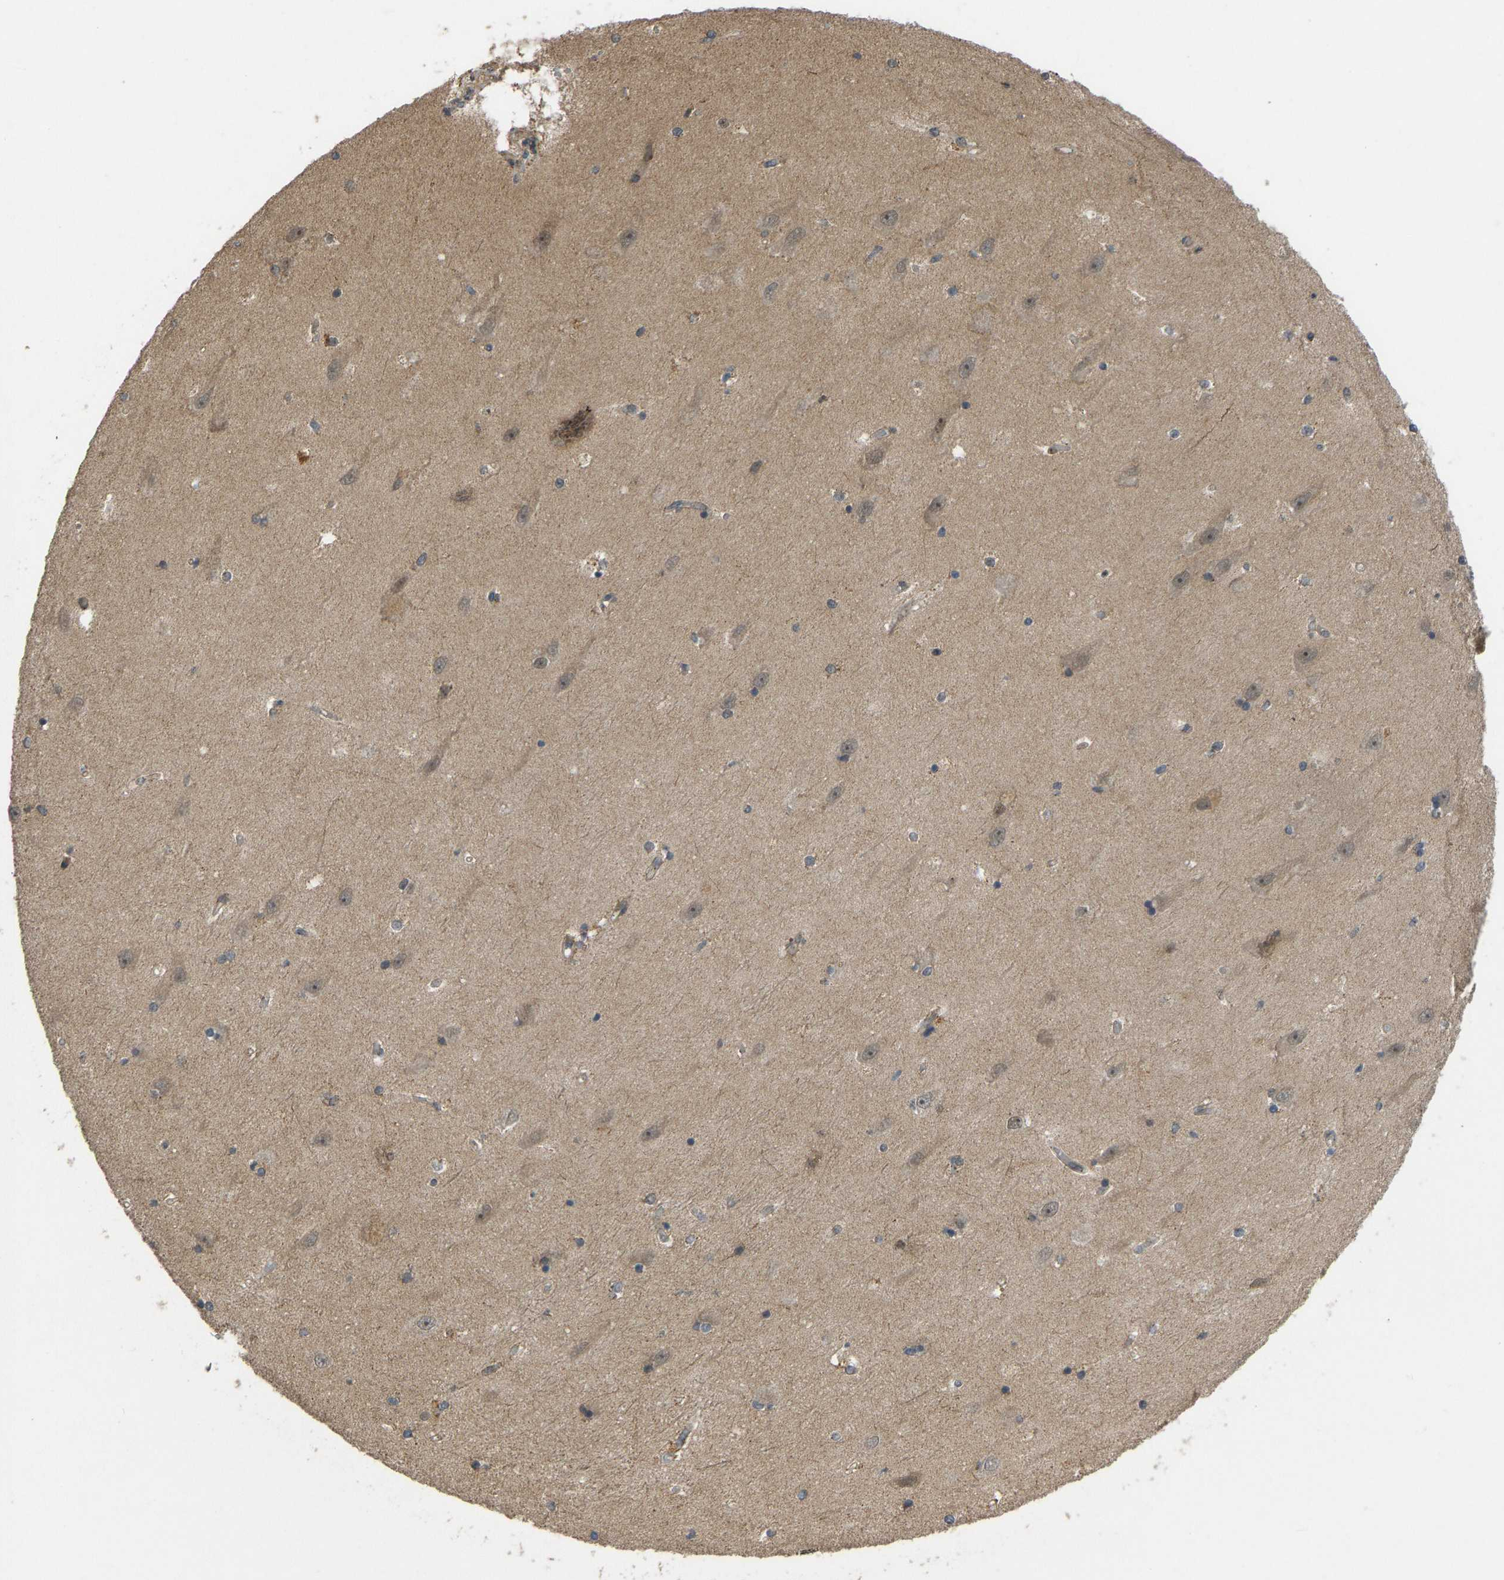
{"staining": {"intensity": "moderate", "quantity": "25%-75%", "location": "nuclear"}, "tissue": "hippocampus", "cell_type": "Glial cells", "image_type": "normal", "snomed": [{"axis": "morphology", "description": "Normal tissue, NOS"}, {"axis": "topography", "description": "Hippocampus"}], "caption": "Immunohistochemistry (IHC) histopathology image of normal hippocampus: hippocampus stained using immunohistochemistry (IHC) demonstrates medium levels of moderate protein expression localized specifically in the nuclear of glial cells, appearing as a nuclear brown color.", "gene": "ACADS", "patient": {"sex": "male", "age": 45}}